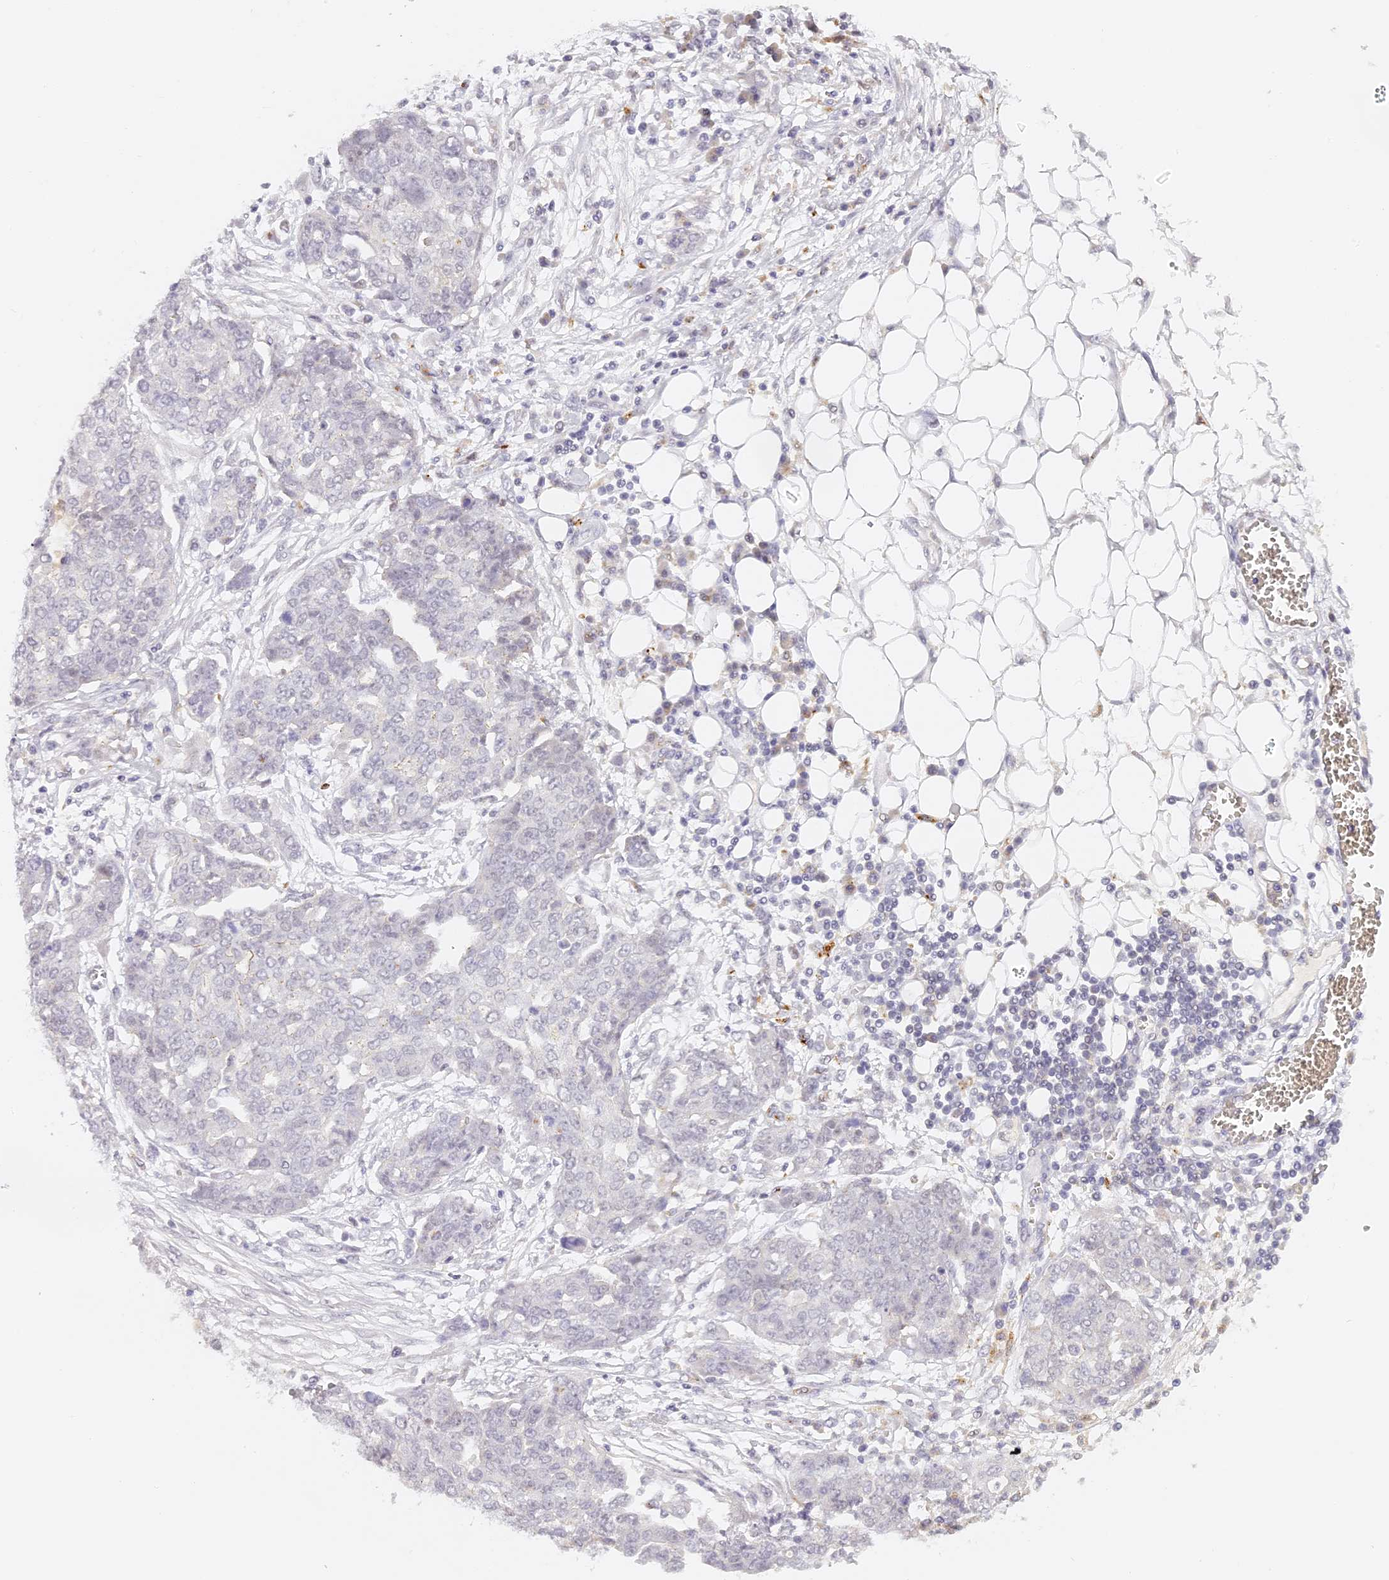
{"staining": {"intensity": "negative", "quantity": "none", "location": "none"}, "tissue": "ovarian cancer", "cell_type": "Tumor cells", "image_type": "cancer", "snomed": [{"axis": "morphology", "description": "Cystadenocarcinoma, serous, NOS"}, {"axis": "topography", "description": "Soft tissue"}, {"axis": "topography", "description": "Ovary"}], "caption": "Immunohistochemical staining of human serous cystadenocarcinoma (ovarian) exhibits no significant expression in tumor cells. (DAB (3,3'-diaminobenzidine) immunohistochemistry (IHC) with hematoxylin counter stain).", "gene": "ELL3", "patient": {"sex": "female", "age": 57}}